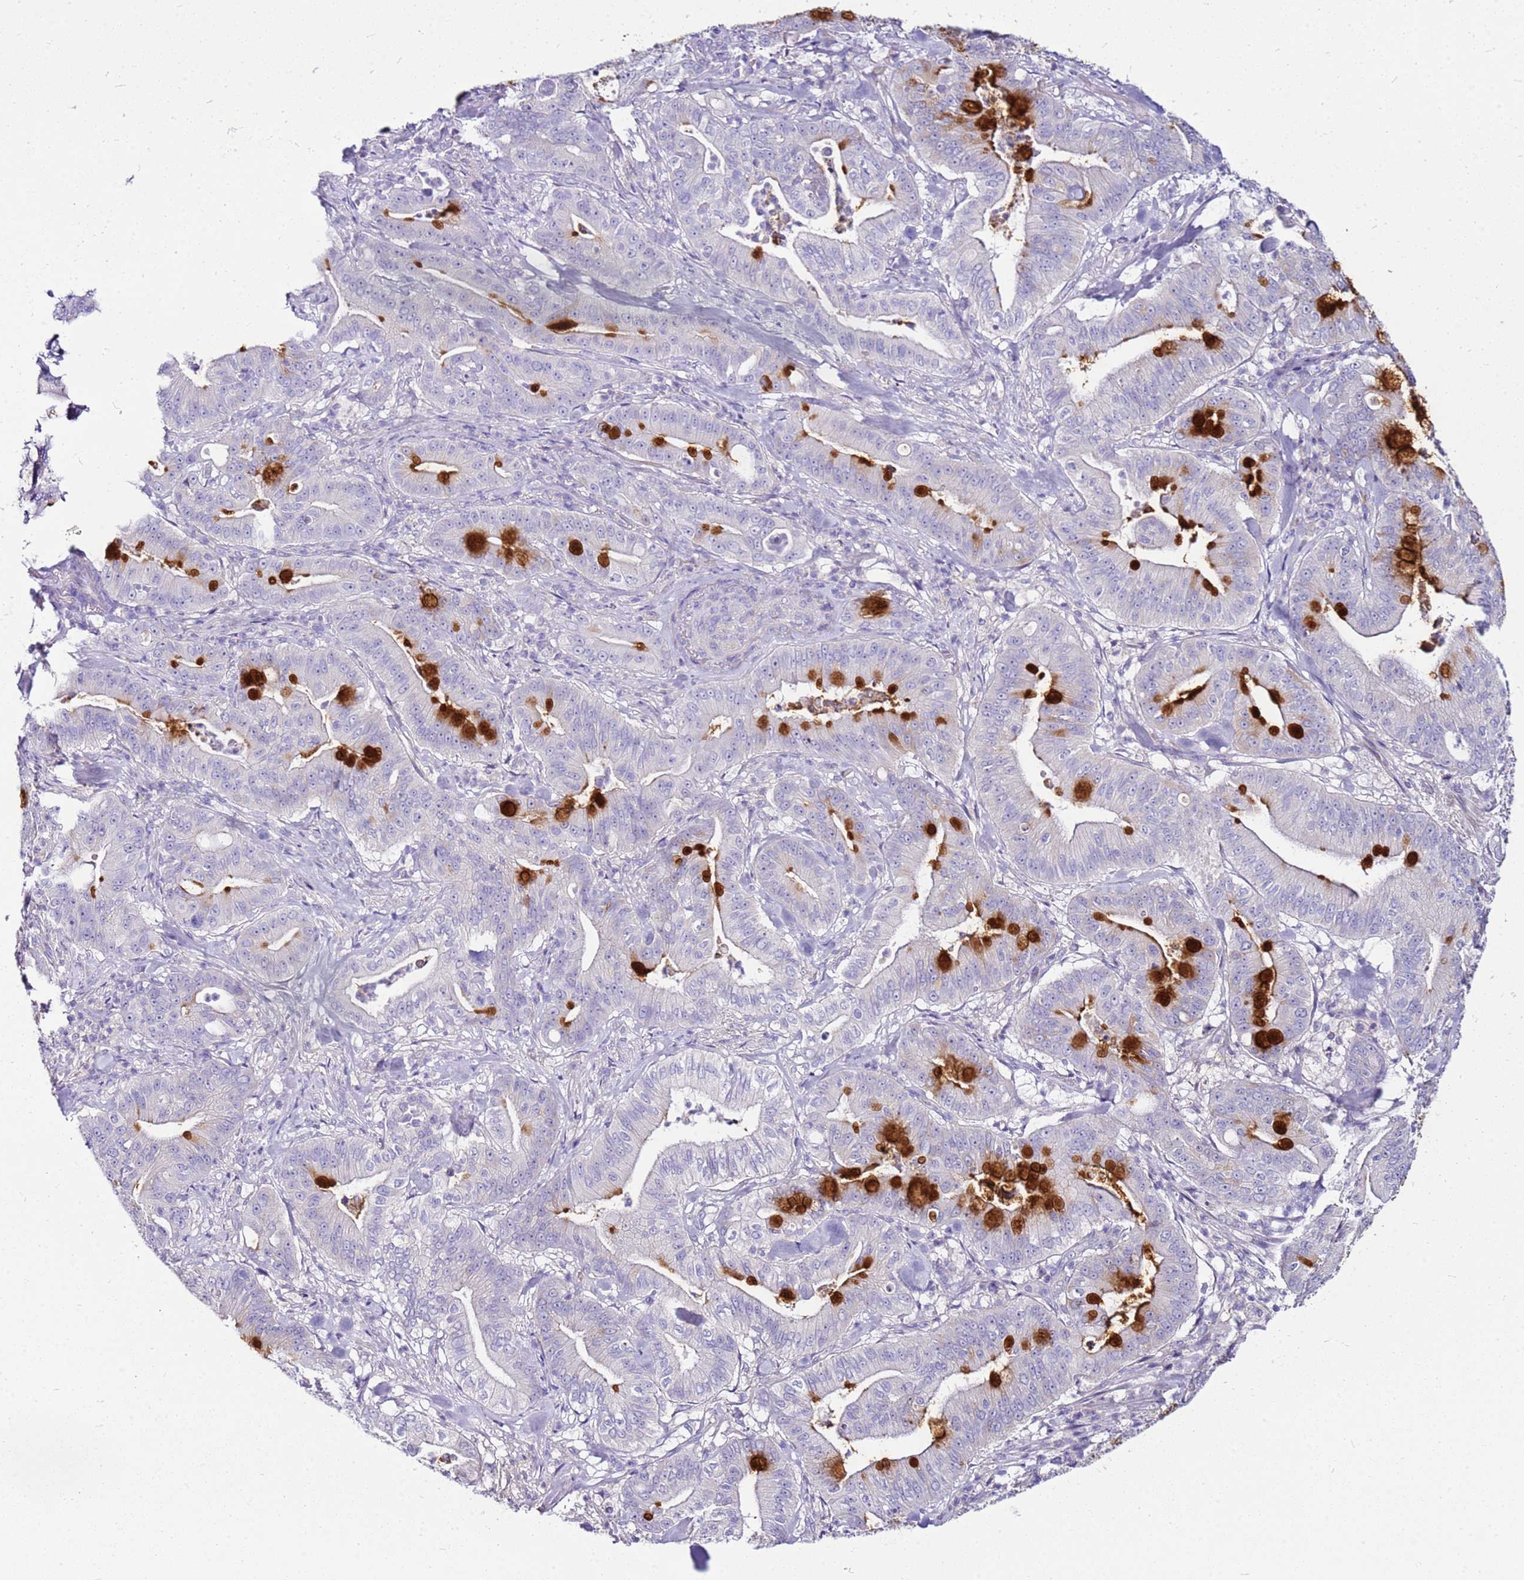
{"staining": {"intensity": "strong", "quantity": "<25%", "location": "cytoplasmic/membranous"}, "tissue": "pancreatic cancer", "cell_type": "Tumor cells", "image_type": "cancer", "snomed": [{"axis": "morphology", "description": "Adenocarcinoma, NOS"}, {"axis": "topography", "description": "Pancreas"}], "caption": "Approximately <25% of tumor cells in human pancreatic adenocarcinoma show strong cytoplasmic/membranous protein positivity as visualized by brown immunohistochemical staining.", "gene": "DCDC2B", "patient": {"sex": "male", "age": 71}}